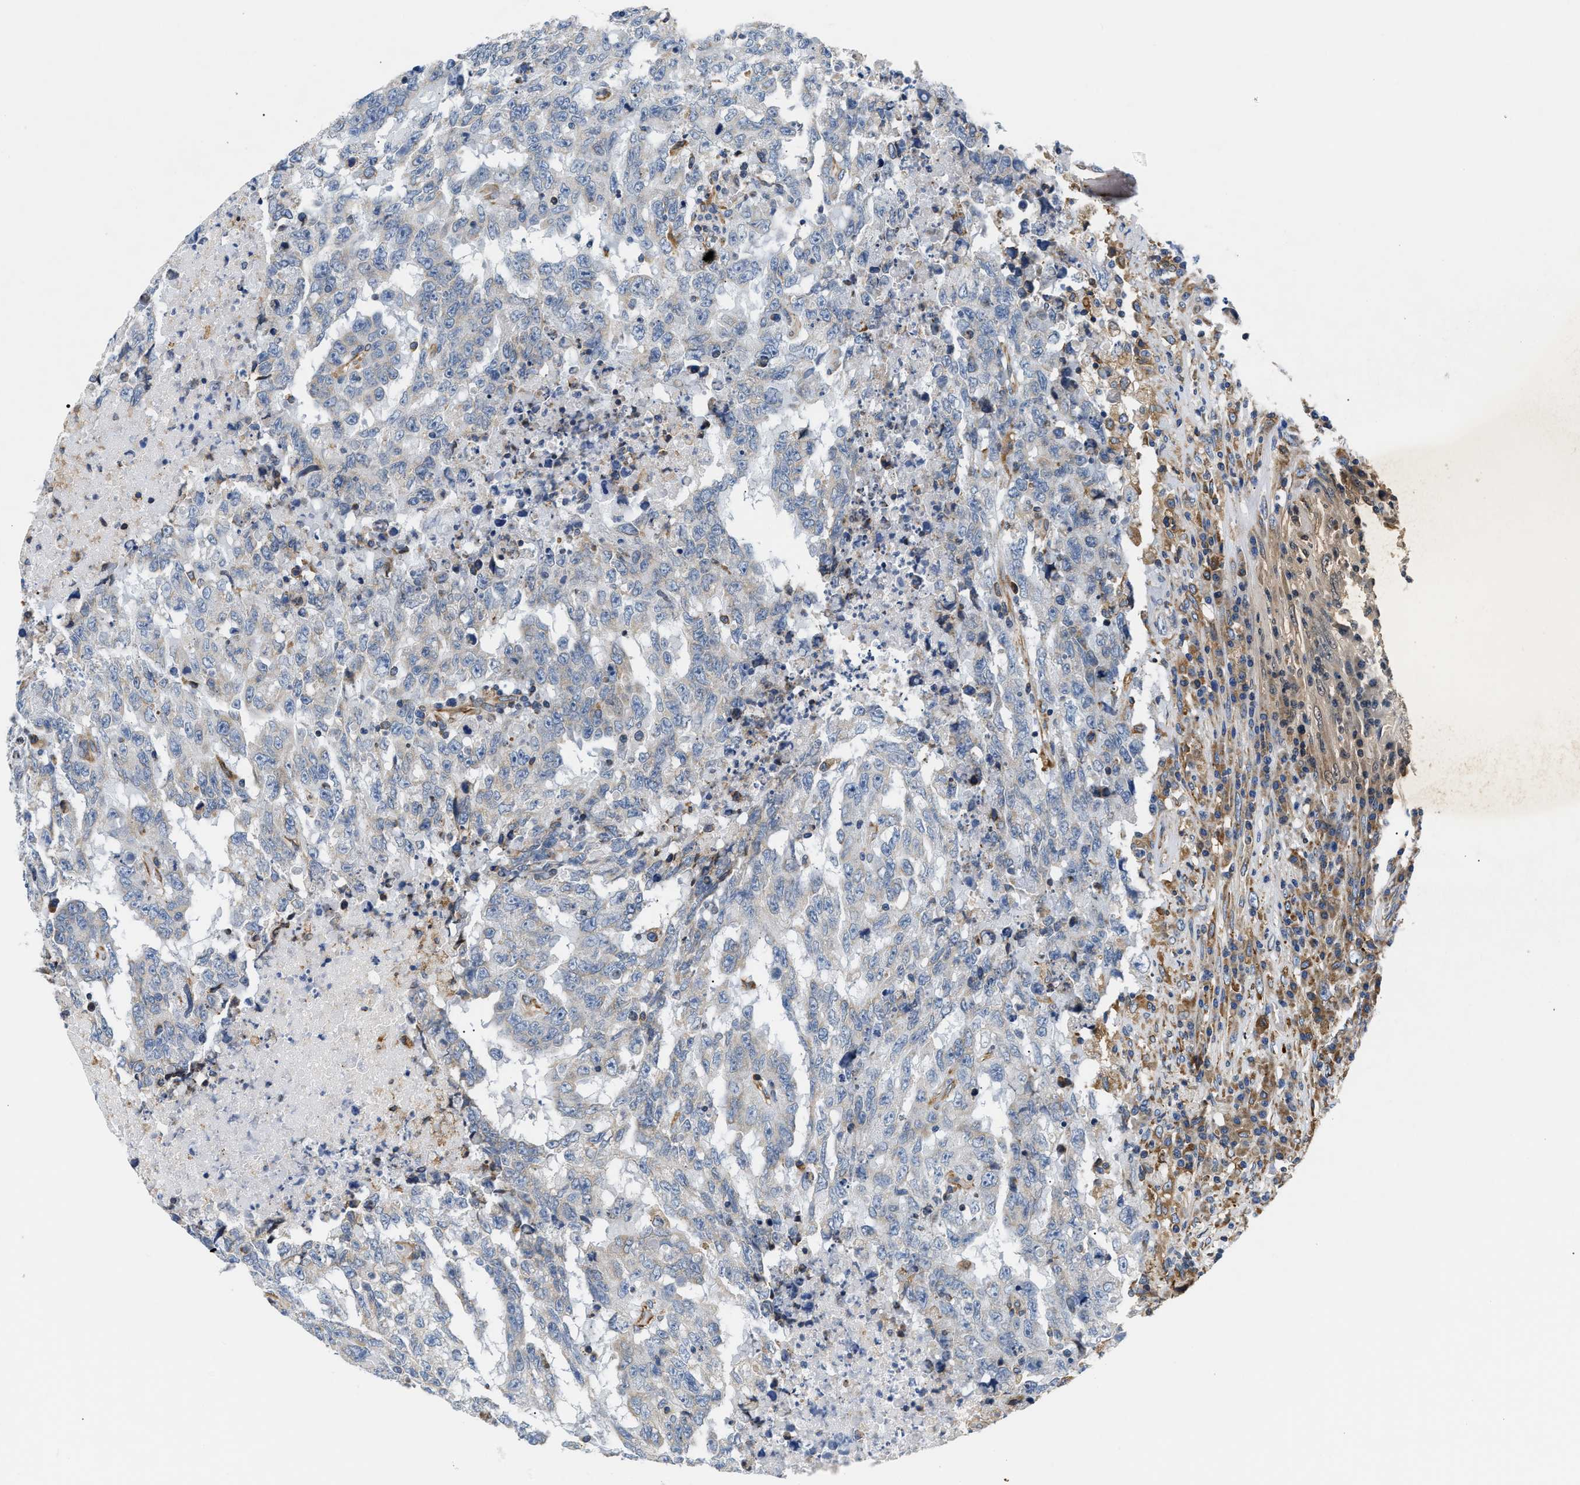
{"staining": {"intensity": "negative", "quantity": "none", "location": "none"}, "tissue": "testis cancer", "cell_type": "Tumor cells", "image_type": "cancer", "snomed": [{"axis": "morphology", "description": "Necrosis, NOS"}, {"axis": "morphology", "description": "Carcinoma, Embryonal, NOS"}, {"axis": "topography", "description": "Testis"}], "caption": "A high-resolution micrograph shows immunohistochemistry staining of testis embryonal carcinoma, which shows no significant expression in tumor cells. (Brightfield microscopy of DAB immunohistochemistry at high magnification).", "gene": "HDHD3", "patient": {"sex": "male", "age": 19}}